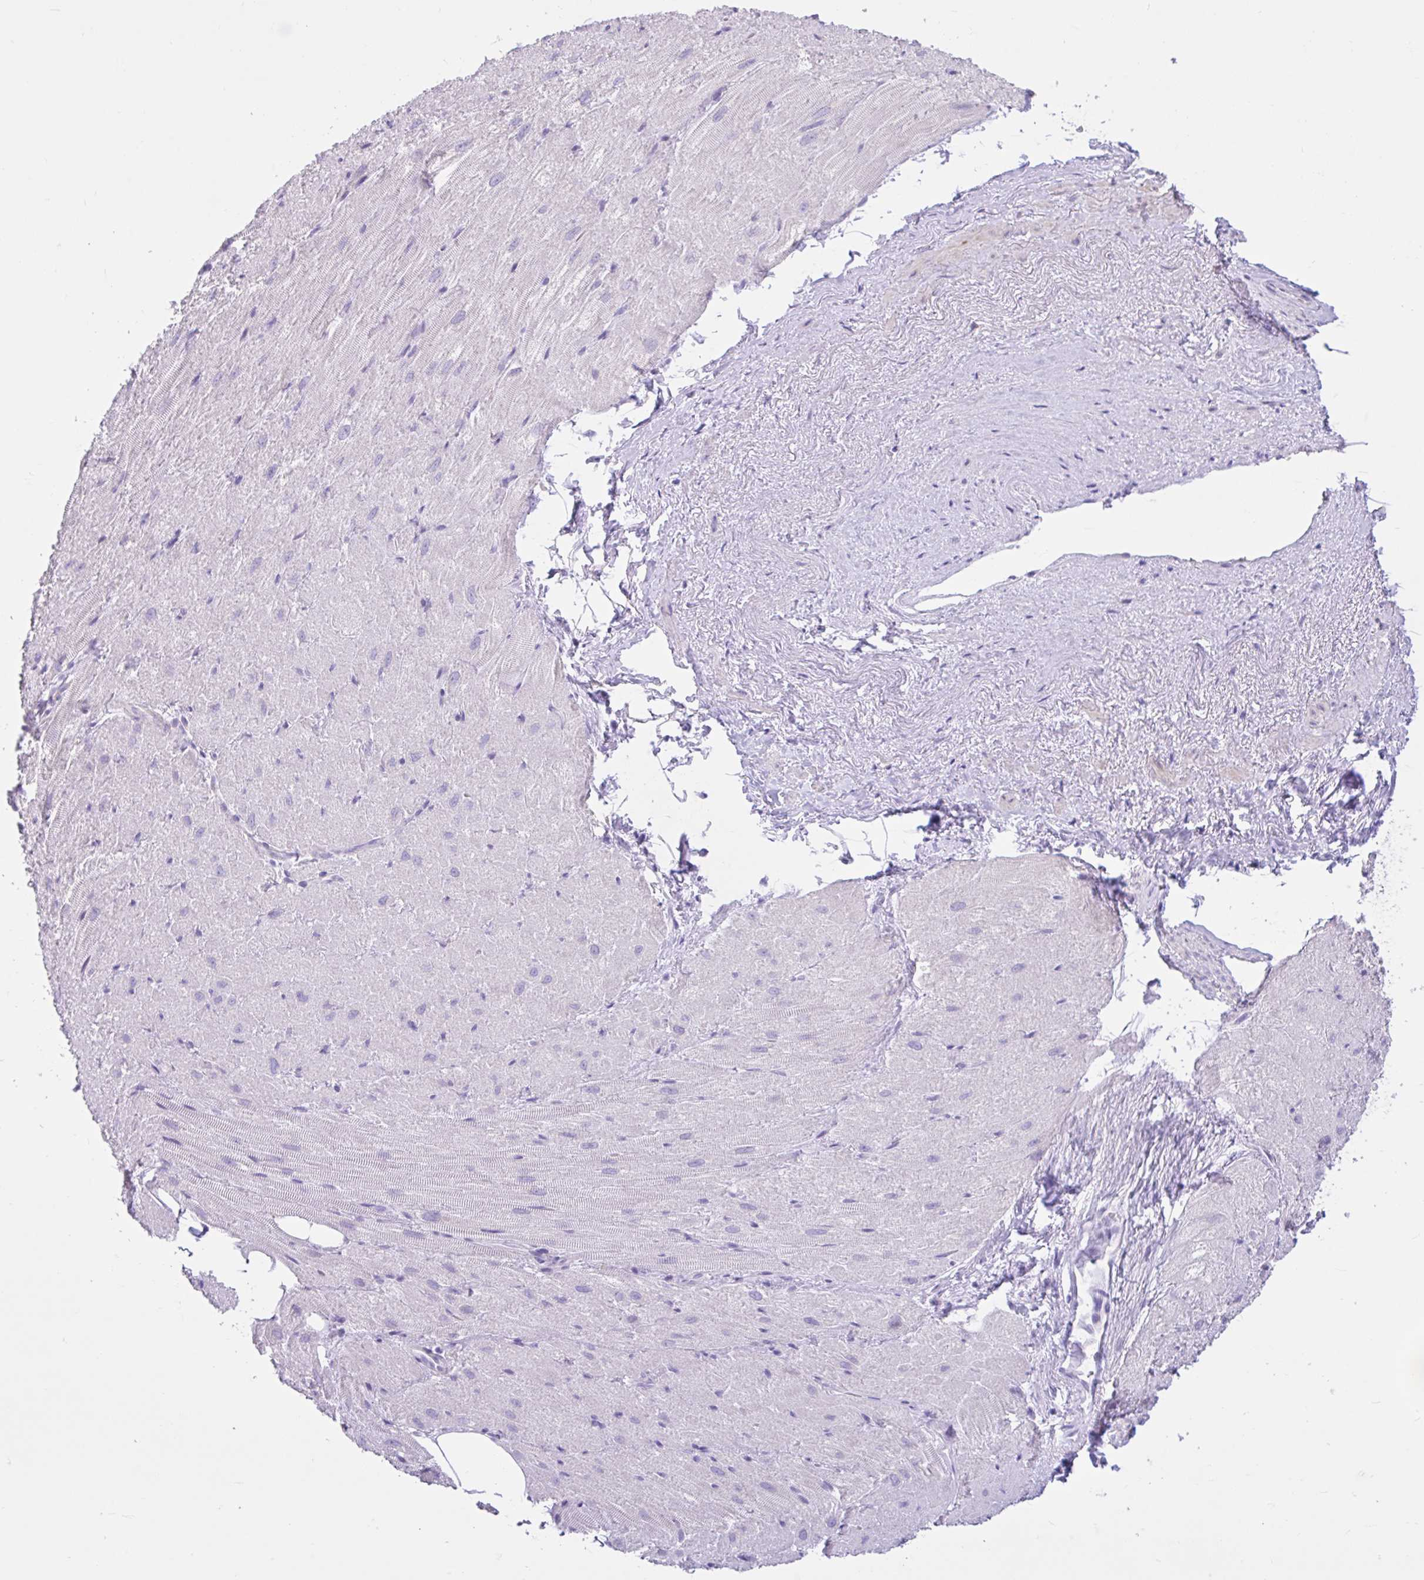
{"staining": {"intensity": "negative", "quantity": "none", "location": "none"}, "tissue": "heart muscle", "cell_type": "Cardiomyocytes", "image_type": "normal", "snomed": [{"axis": "morphology", "description": "Normal tissue, NOS"}, {"axis": "topography", "description": "Heart"}], "caption": "Immunohistochemical staining of normal human heart muscle exhibits no significant staining in cardiomyocytes.", "gene": "REEP1", "patient": {"sex": "male", "age": 62}}